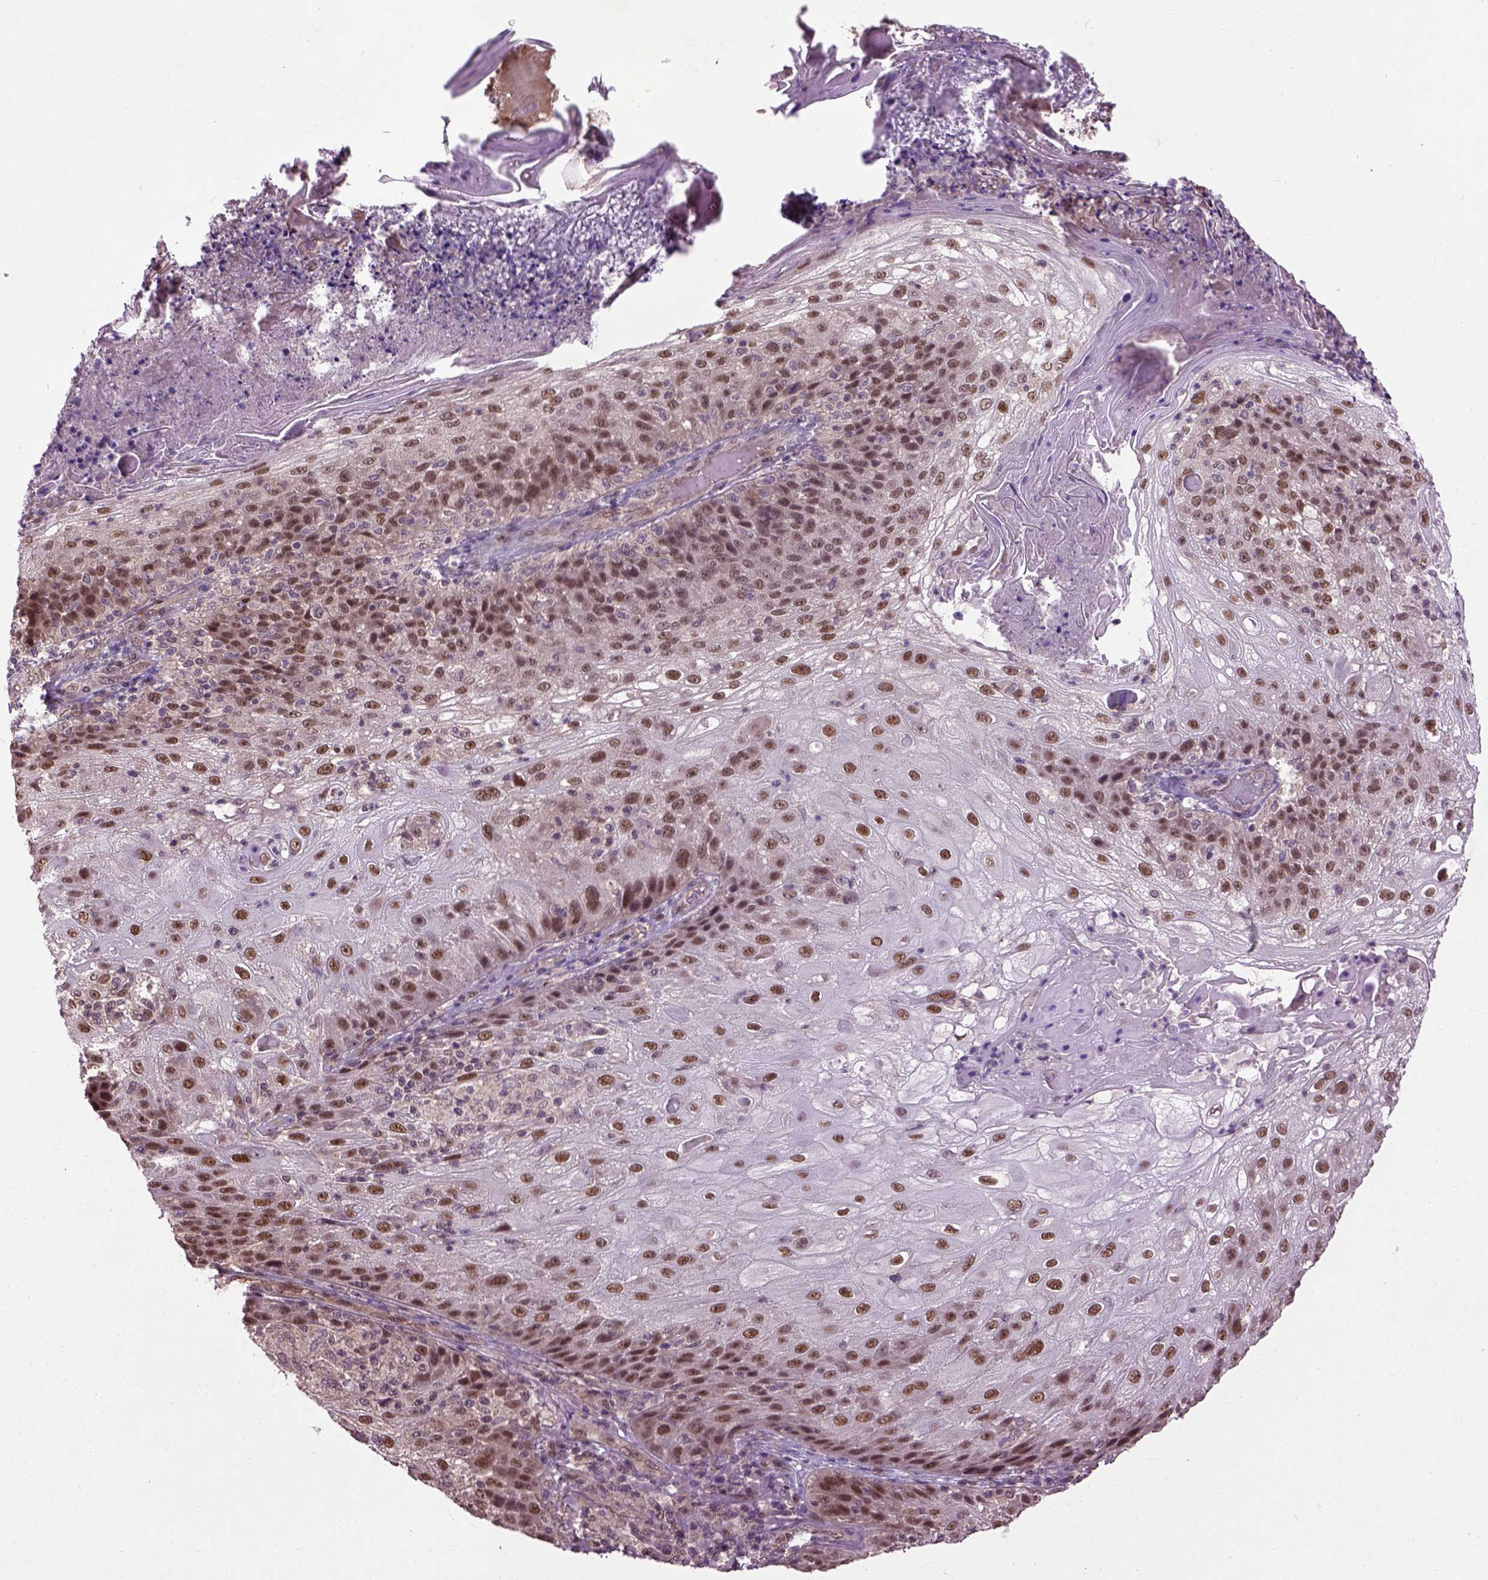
{"staining": {"intensity": "moderate", "quantity": ">75%", "location": "nuclear"}, "tissue": "skin cancer", "cell_type": "Tumor cells", "image_type": "cancer", "snomed": [{"axis": "morphology", "description": "Normal tissue, NOS"}, {"axis": "morphology", "description": "Squamous cell carcinoma, NOS"}, {"axis": "topography", "description": "Skin"}], "caption": "Immunohistochemical staining of skin cancer reveals medium levels of moderate nuclear protein staining in approximately >75% of tumor cells.", "gene": "UBA3", "patient": {"sex": "female", "age": 83}}